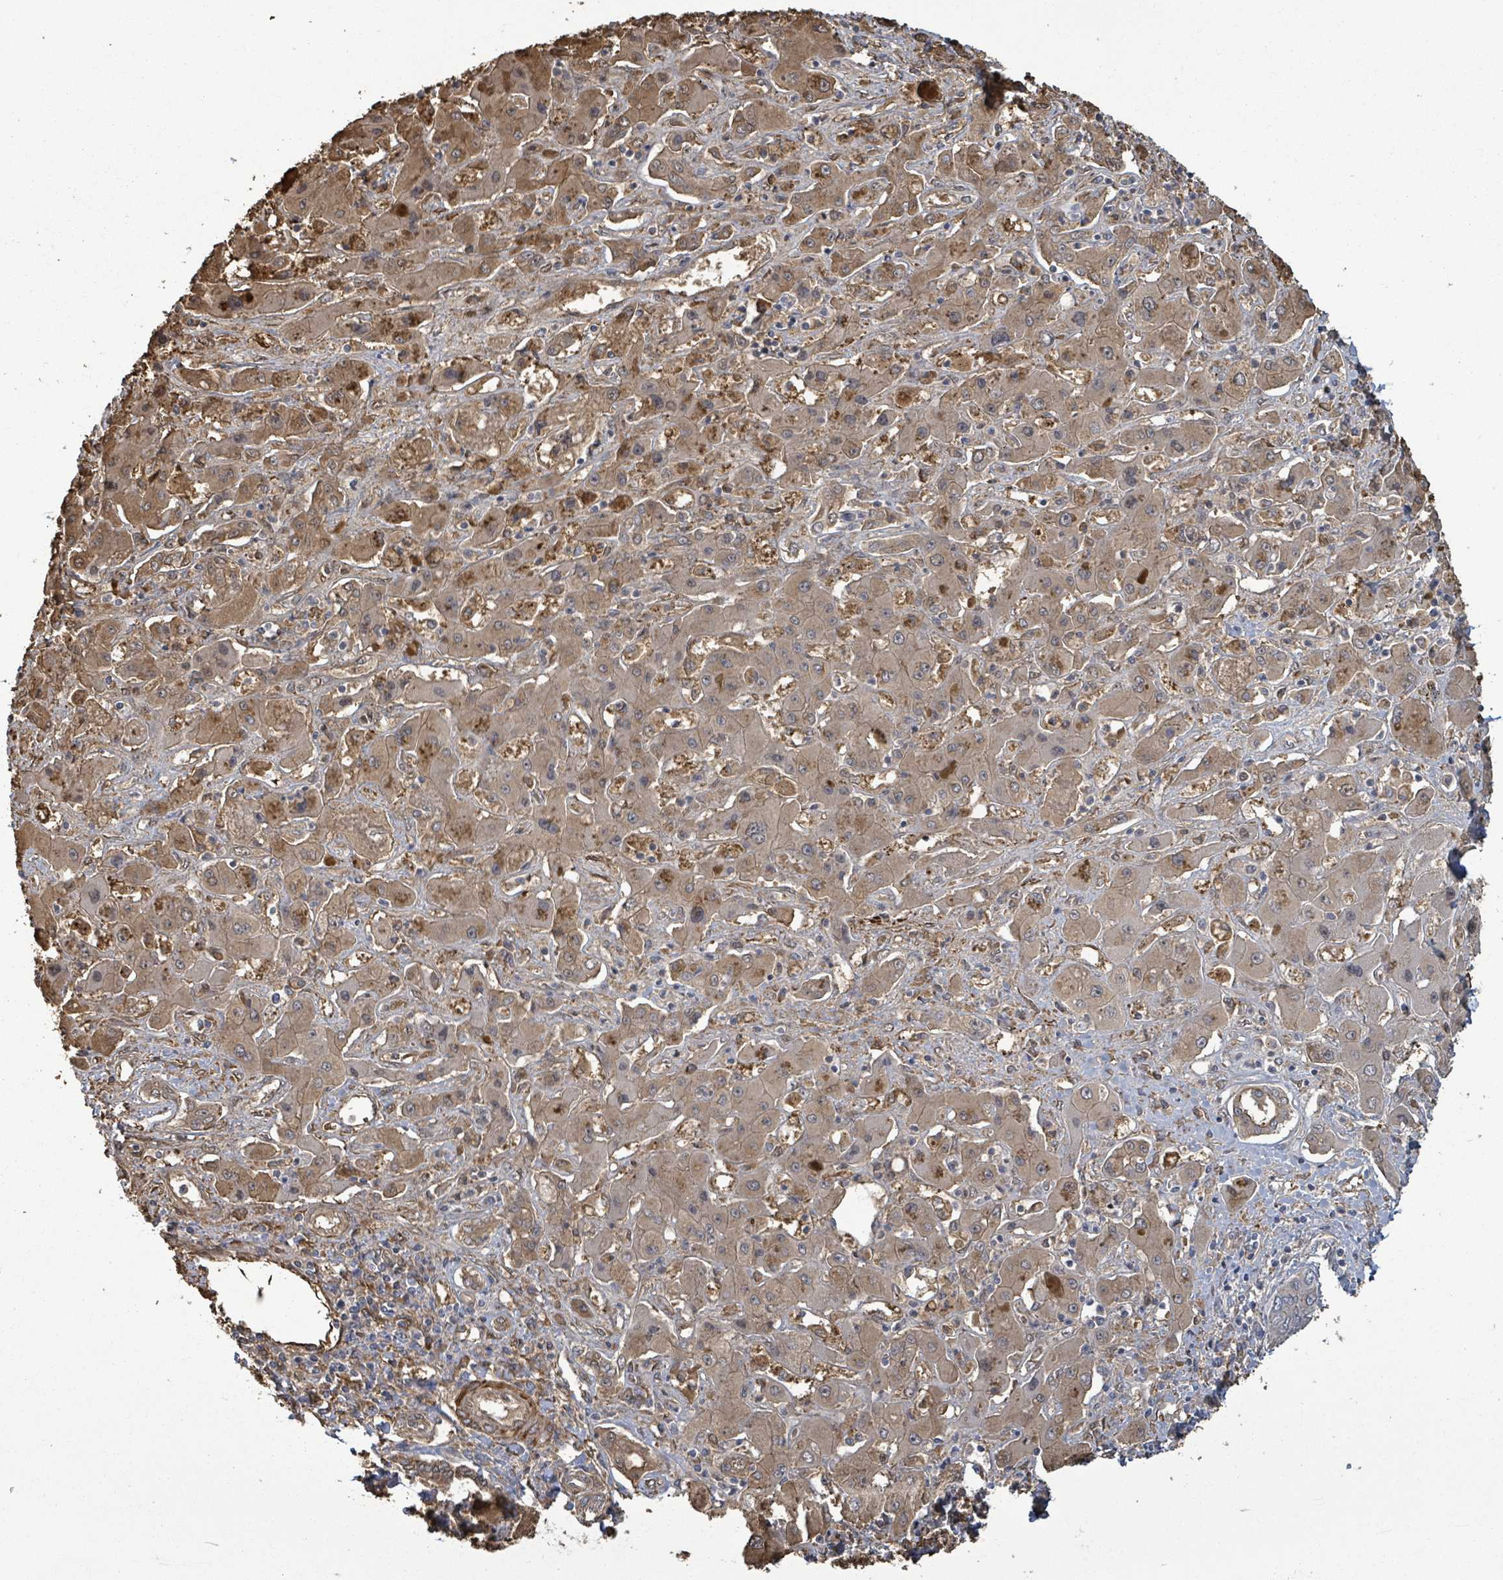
{"staining": {"intensity": "moderate", "quantity": "25%-75%", "location": "cytoplasmic/membranous"}, "tissue": "liver cancer", "cell_type": "Tumor cells", "image_type": "cancer", "snomed": [{"axis": "morphology", "description": "Cholangiocarcinoma"}, {"axis": "topography", "description": "Liver"}], "caption": "Protein staining of cholangiocarcinoma (liver) tissue shows moderate cytoplasmic/membranous staining in approximately 25%-75% of tumor cells.", "gene": "MAP3K6", "patient": {"sex": "male", "age": 67}}